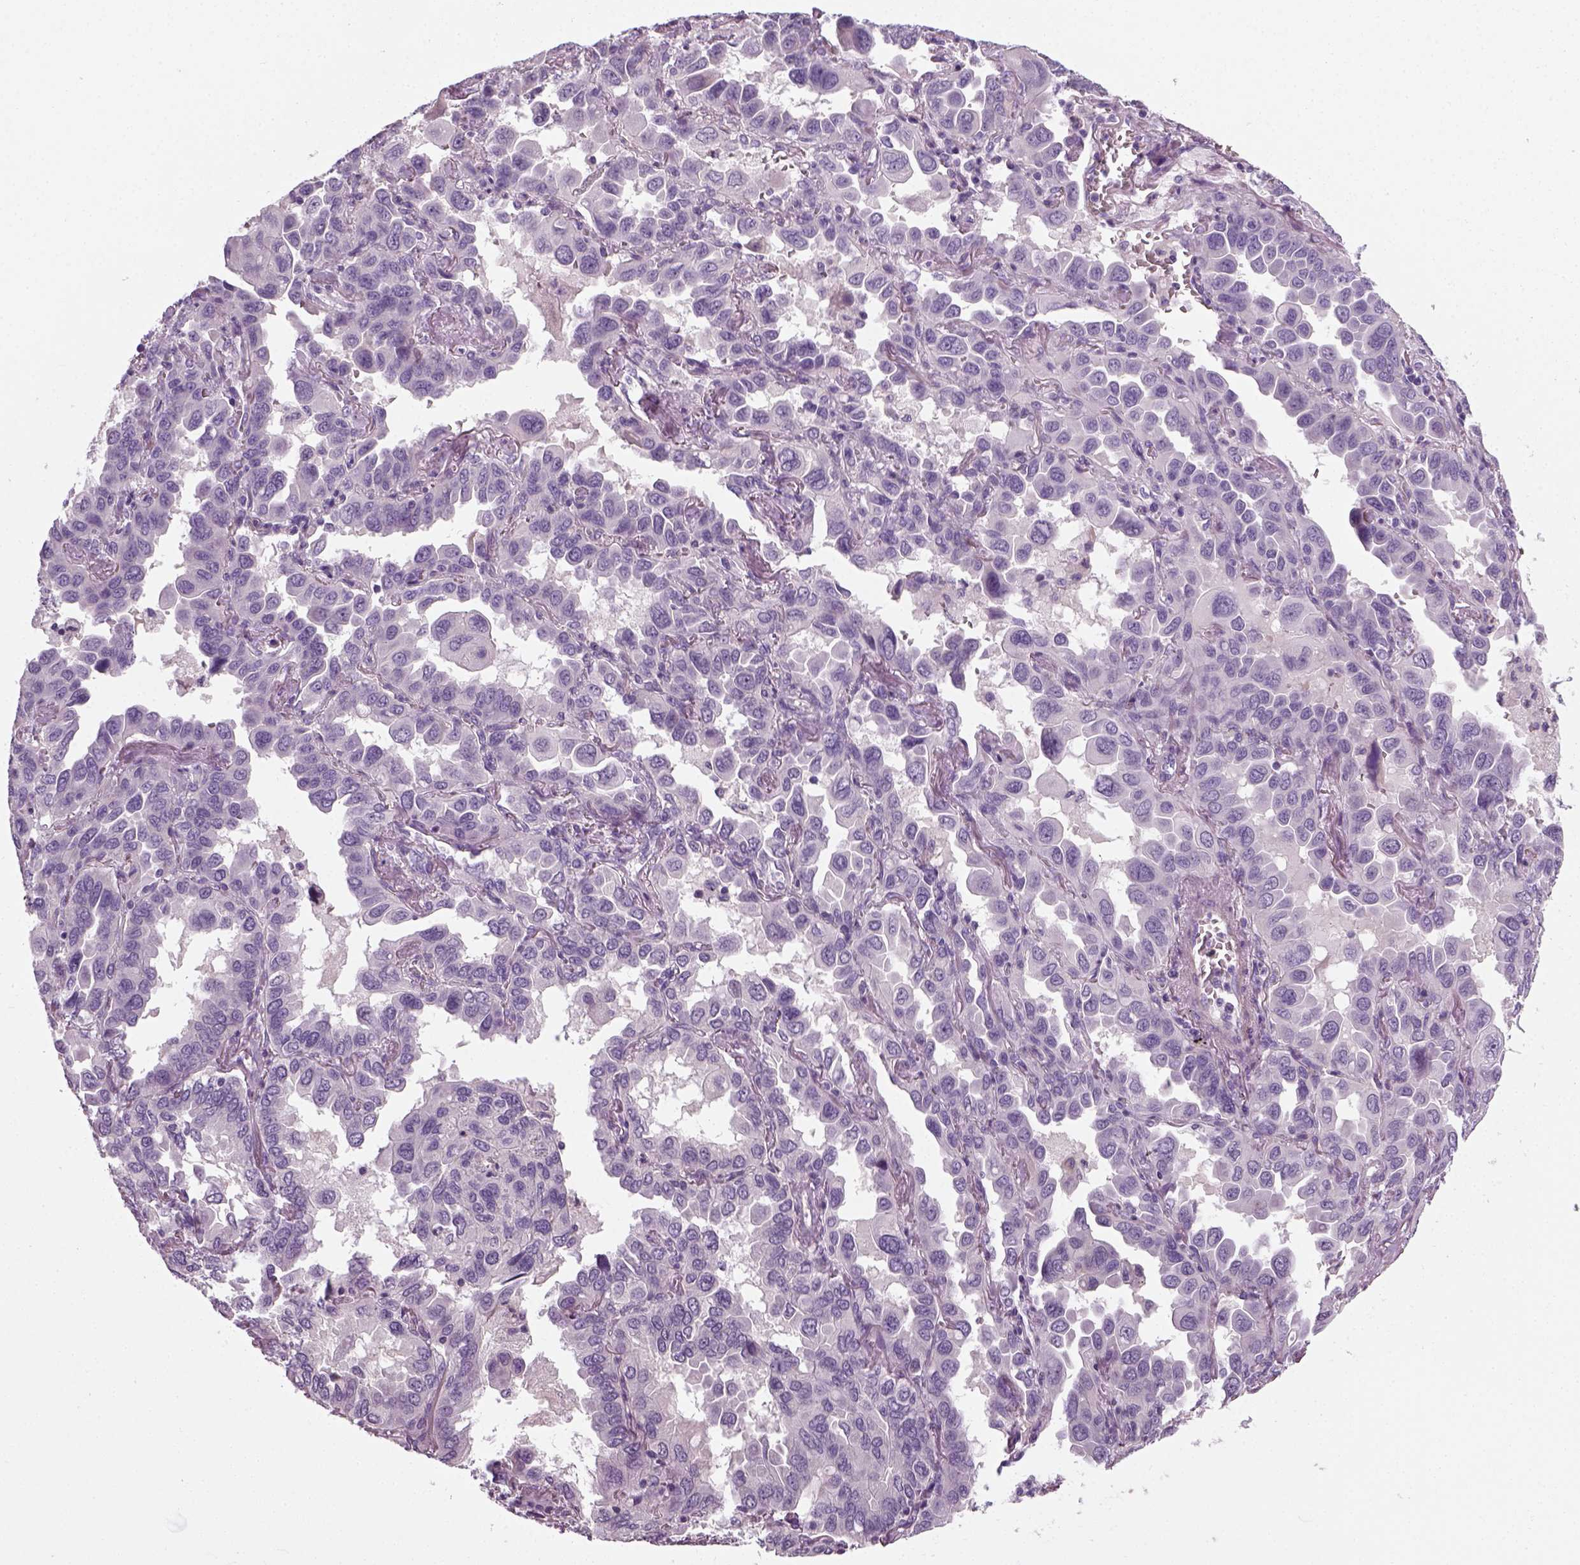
{"staining": {"intensity": "negative", "quantity": "none", "location": "none"}, "tissue": "lung cancer", "cell_type": "Tumor cells", "image_type": "cancer", "snomed": [{"axis": "morphology", "description": "Adenocarcinoma, NOS"}, {"axis": "topography", "description": "Lung"}], "caption": "Immunohistochemistry (IHC) histopathology image of neoplastic tissue: lung cancer (adenocarcinoma) stained with DAB (3,3'-diaminobenzidine) displays no significant protein positivity in tumor cells.", "gene": "ELOVL3", "patient": {"sex": "male", "age": 64}}